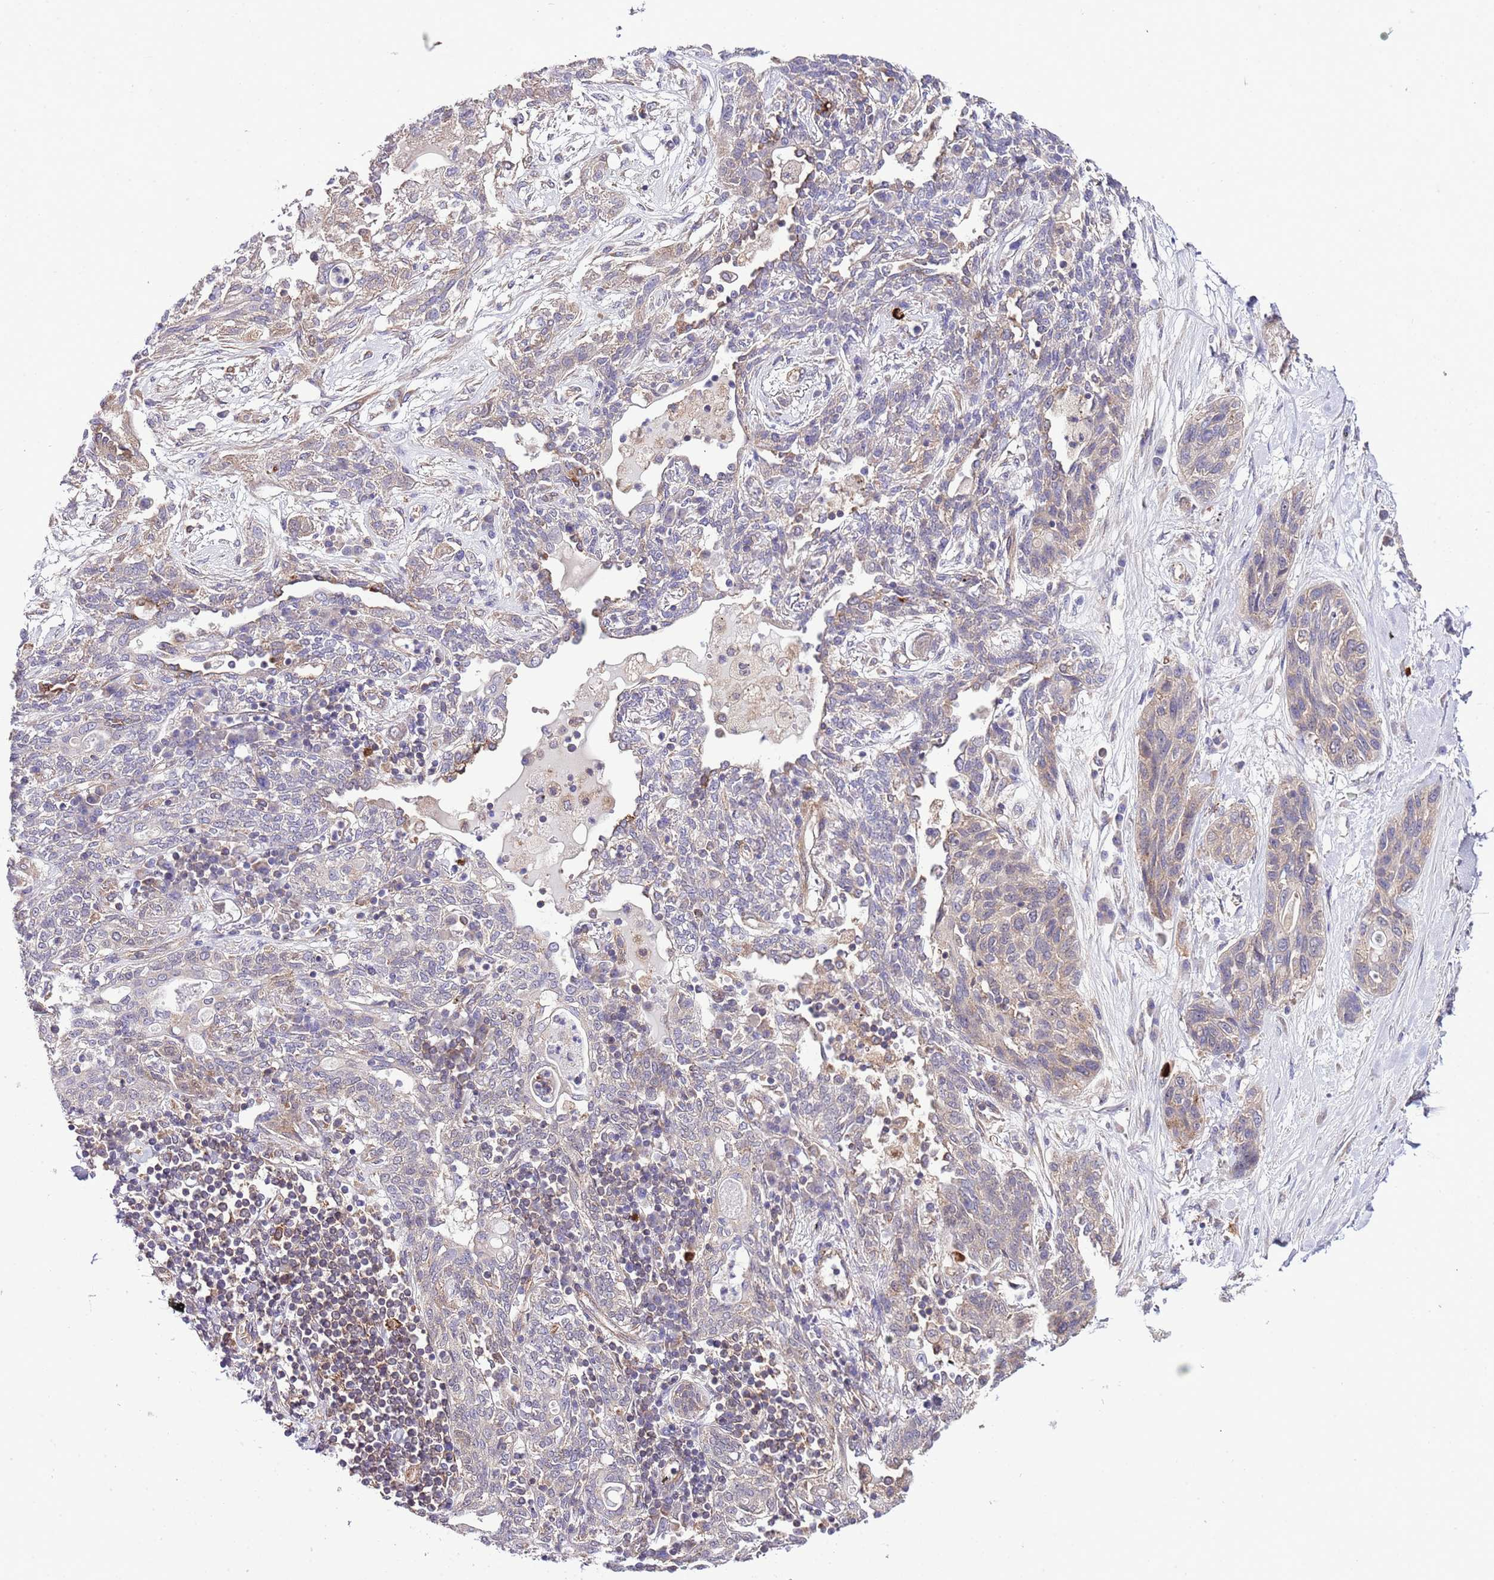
{"staining": {"intensity": "weak", "quantity": "25%-75%", "location": "cytoplasmic/membranous"}, "tissue": "lung cancer", "cell_type": "Tumor cells", "image_type": "cancer", "snomed": [{"axis": "morphology", "description": "Squamous cell carcinoma, NOS"}, {"axis": "topography", "description": "Lung"}], "caption": "Lung cancer stained for a protein displays weak cytoplasmic/membranous positivity in tumor cells.", "gene": "DONSON", "patient": {"sex": "female", "age": 70}}